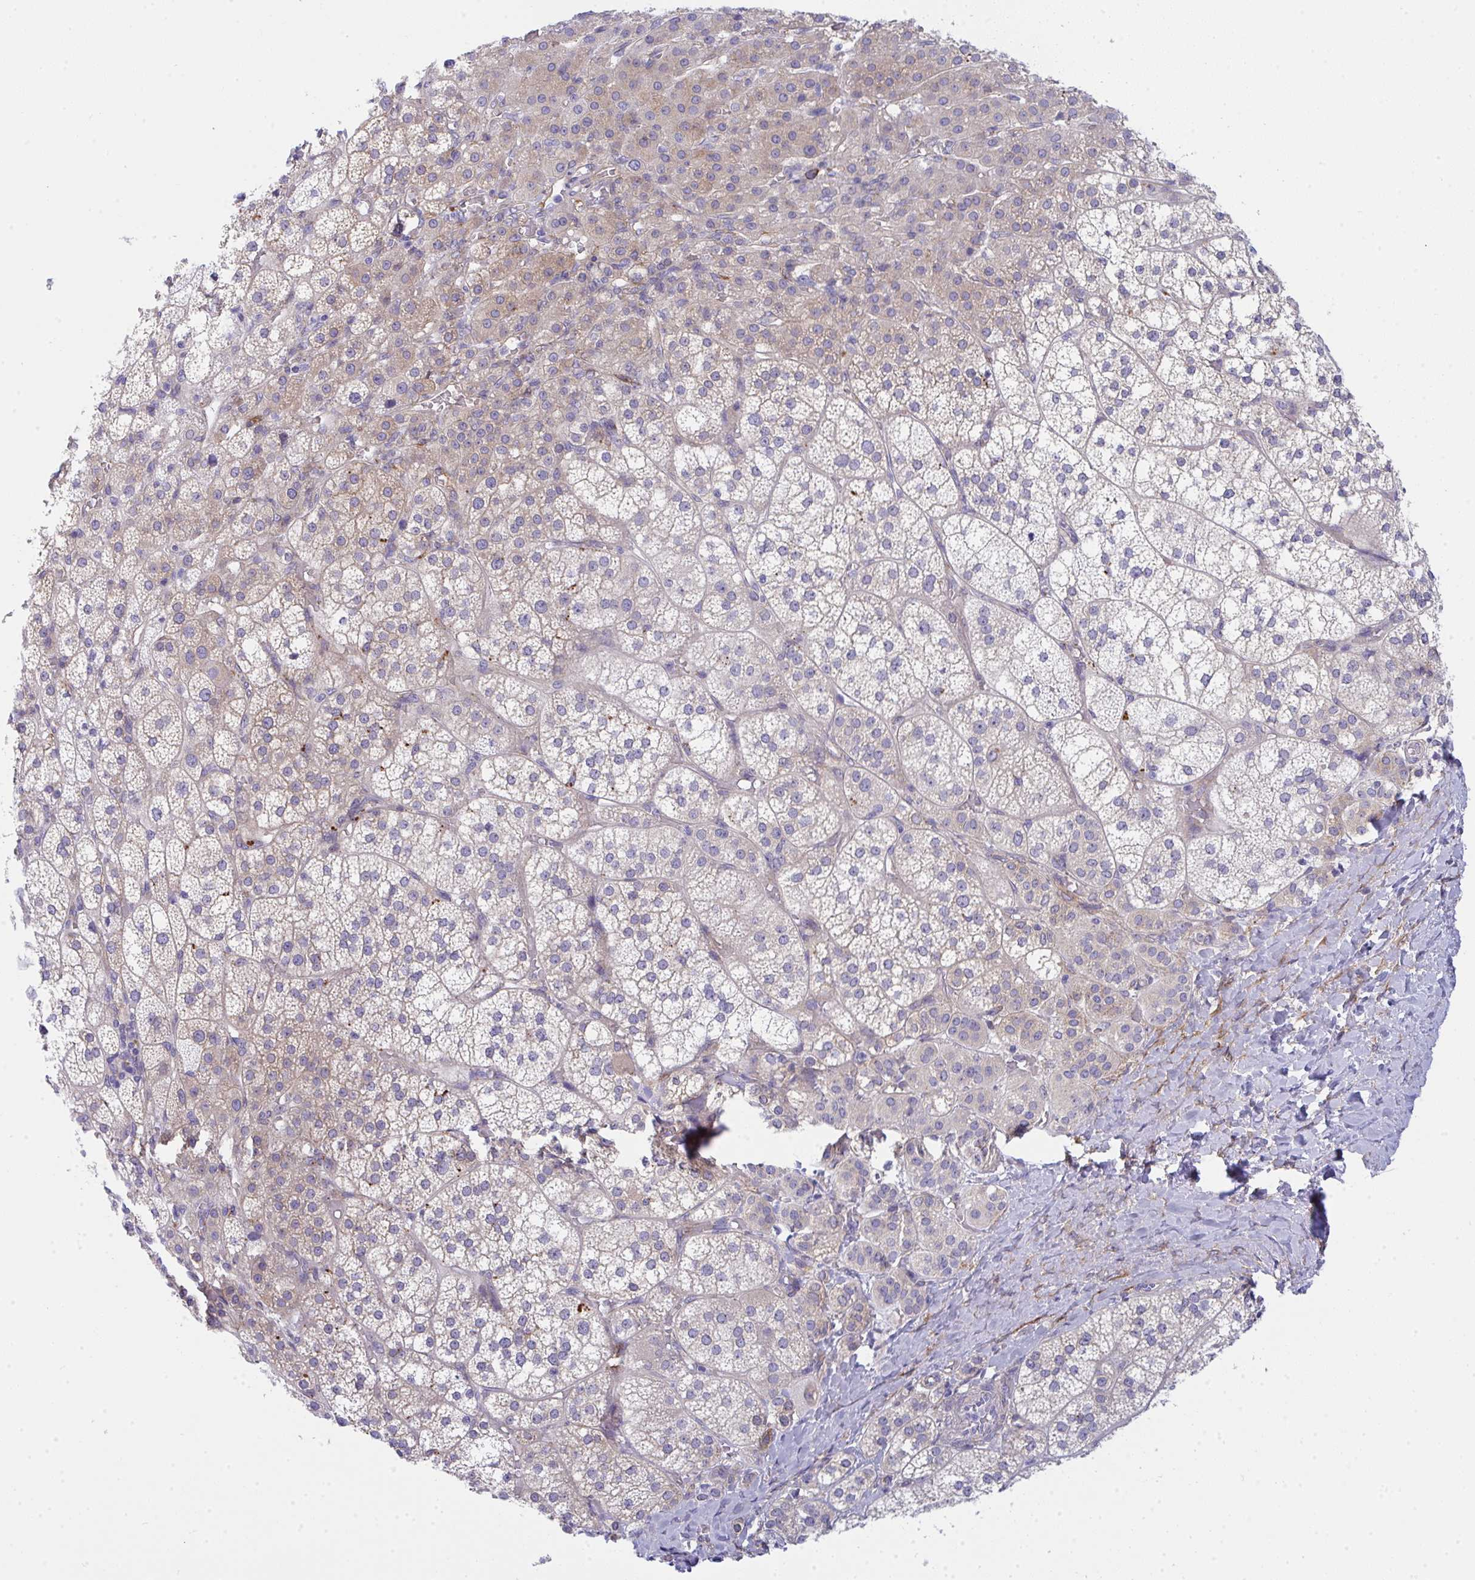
{"staining": {"intensity": "weak", "quantity": "25%-75%", "location": "cytoplasmic/membranous"}, "tissue": "adrenal gland", "cell_type": "Glandular cells", "image_type": "normal", "snomed": [{"axis": "morphology", "description": "Normal tissue, NOS"}, {"axis": "topography", "description": "Adrenal gland"}], "caption": "High-power microscopy captured an IHC micrograph of unremarkable adrenal gland, revealing weak cytoplasmic/membranous expression in about 25%-75% of glandular cells.", "gene": "GAB1", "patient": {"sex": "female", "age": 60}}